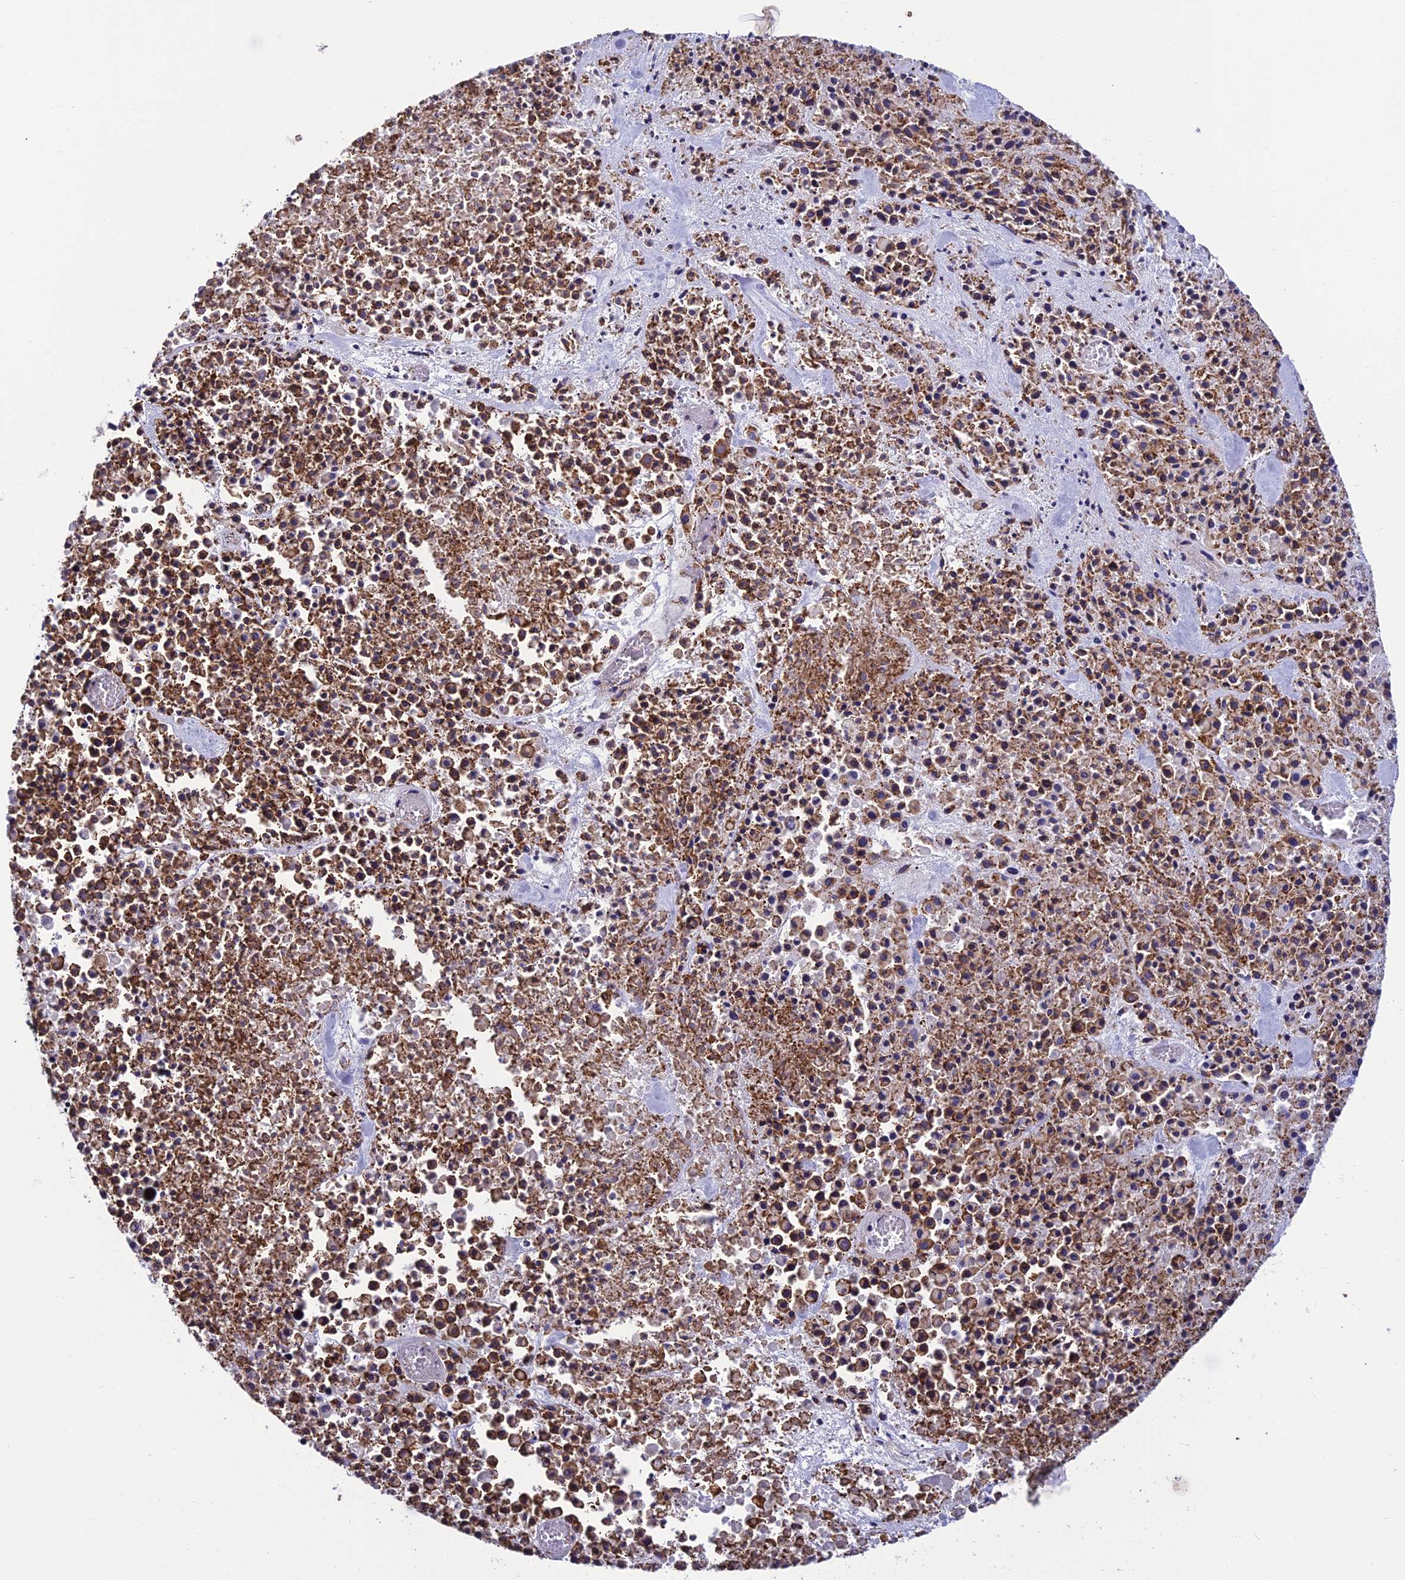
{"staining": {"intensity": "moderate", "quantity": ">75%", "location": "cytoplasmic/membranous"}, "tissue": "melanoma", "cell_type": "Tumor cells", "image_type": "cancer", "snomed": [{"axis": "morphology", "description": "Malignant melanoma, Metastatic site"}, {"axis": "topography", "description": "Skin"}], "caption": "Immunohistochemistry (IHC) staining of malignant melanoma (metastatic site), which displays medium levels of moderate cytoplasmic/membranous expression in approximately >75% of tumor cells indicating moderate cytoplasmic/membranous protein staining. The staining was performed using DAB (brown) for protein detection and nuclei were counterstained in hematoxylin (blue).", "gene": "MACIR", "patient": {"sex": "female", "age": 81}}